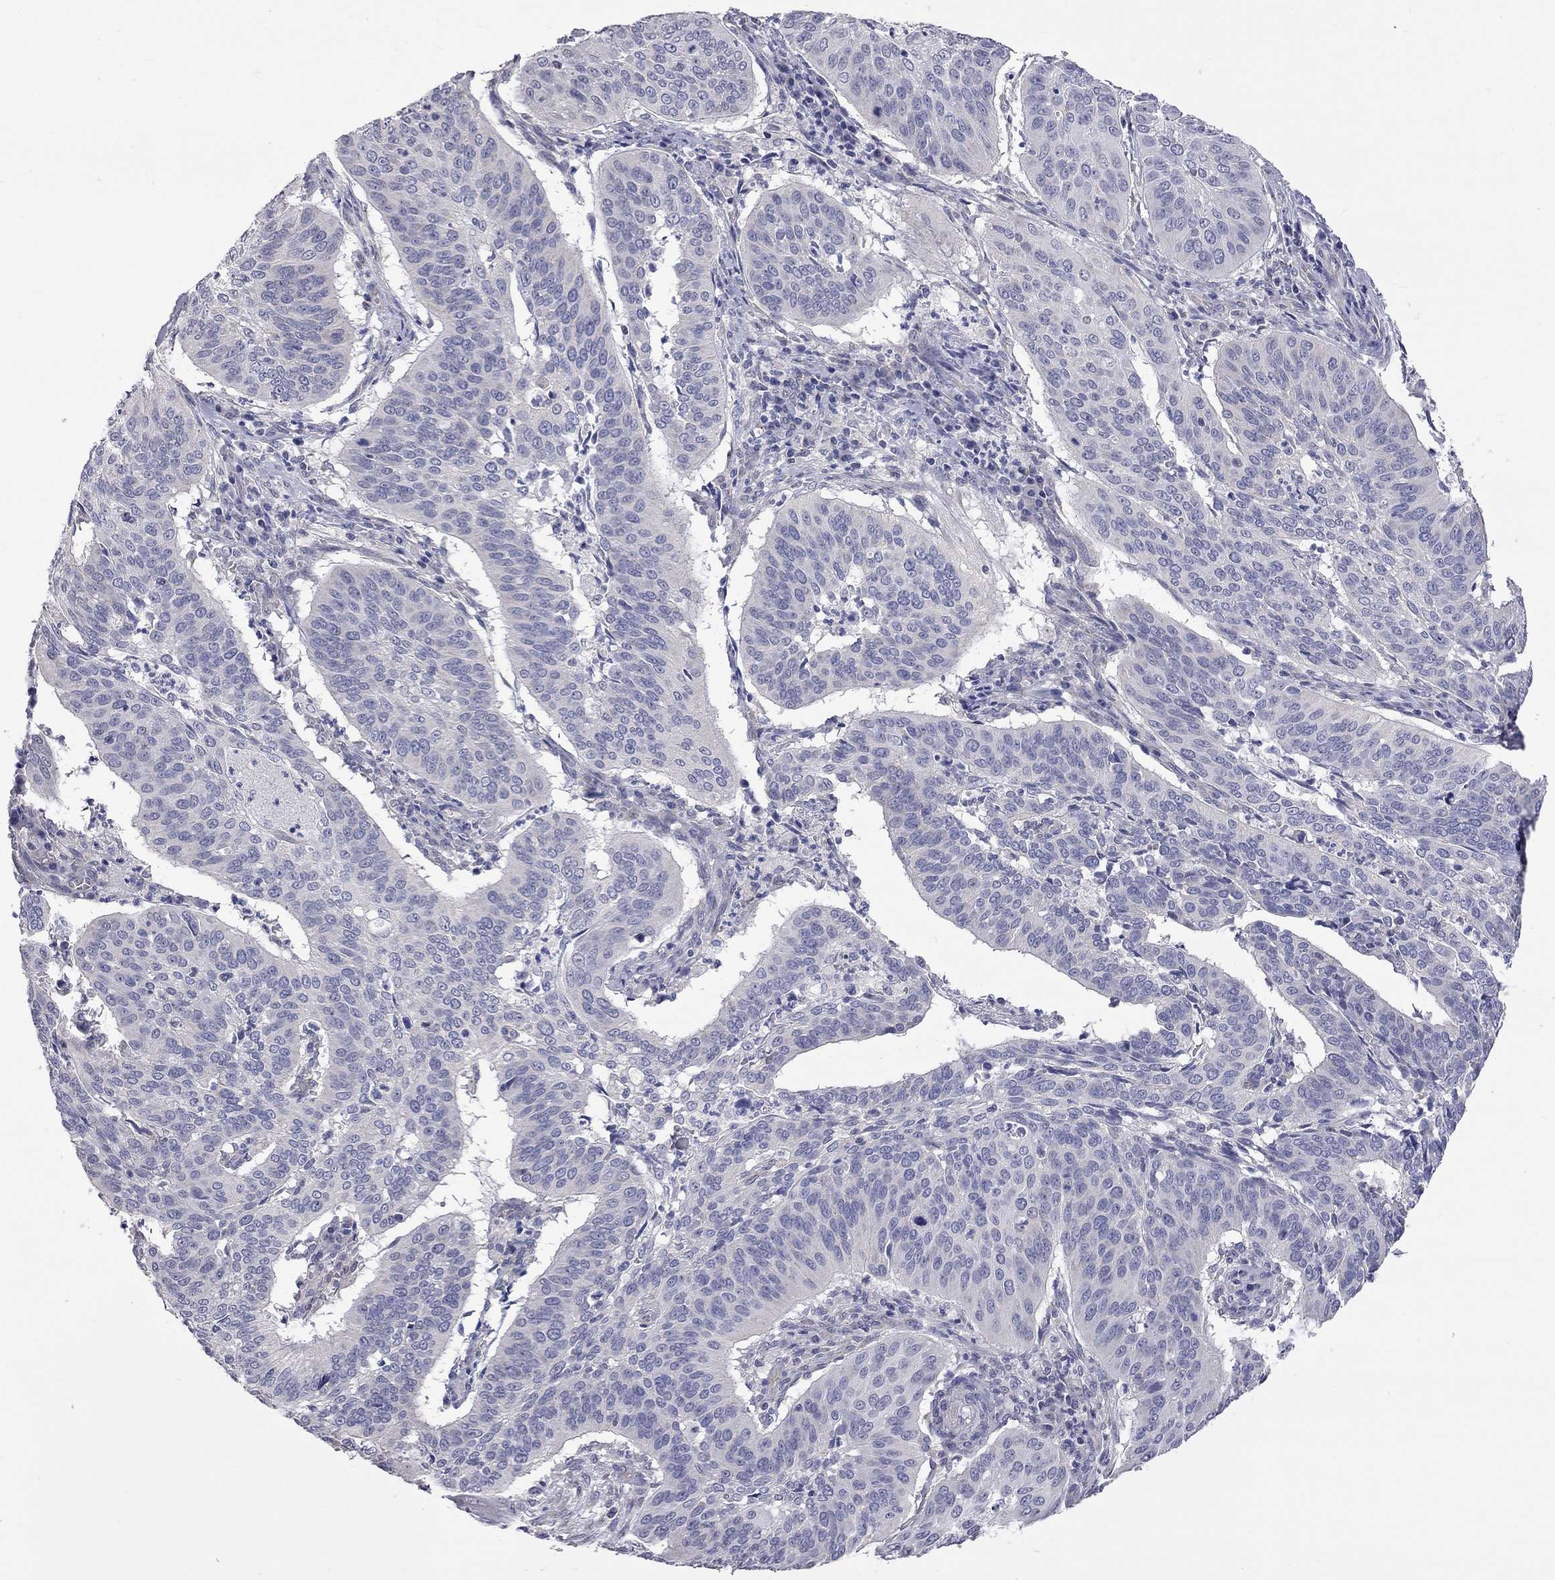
{"staining": {"intensity": "negative", "quantity": "none", "location": "none"}, "tissue": "cervical cancer", "cell_type": "Tumor cells", "image_type": "cancer", "snomed": [{"axis": "morphology", "description": "Normal tissue, NOS"}, {"axis": "morphology", "description": "Squamous cell carcinoma, NOS"}, {"axis": "topography", "description": "Cervix"}], "caption": "High power microscopy histopathology image of an immunohistochemistry (IHC) micrograph of cervical squamous cell carcinoma, revealing no significant positivity in tumor cells. The staining was performed using DAB to visualize the protein expression in brown, while the nuclei were stained in blue with hematoxylin (Magnification: 20x).", "gene": "OPRK1", "patient": {"sex": "female", "age": 39}}